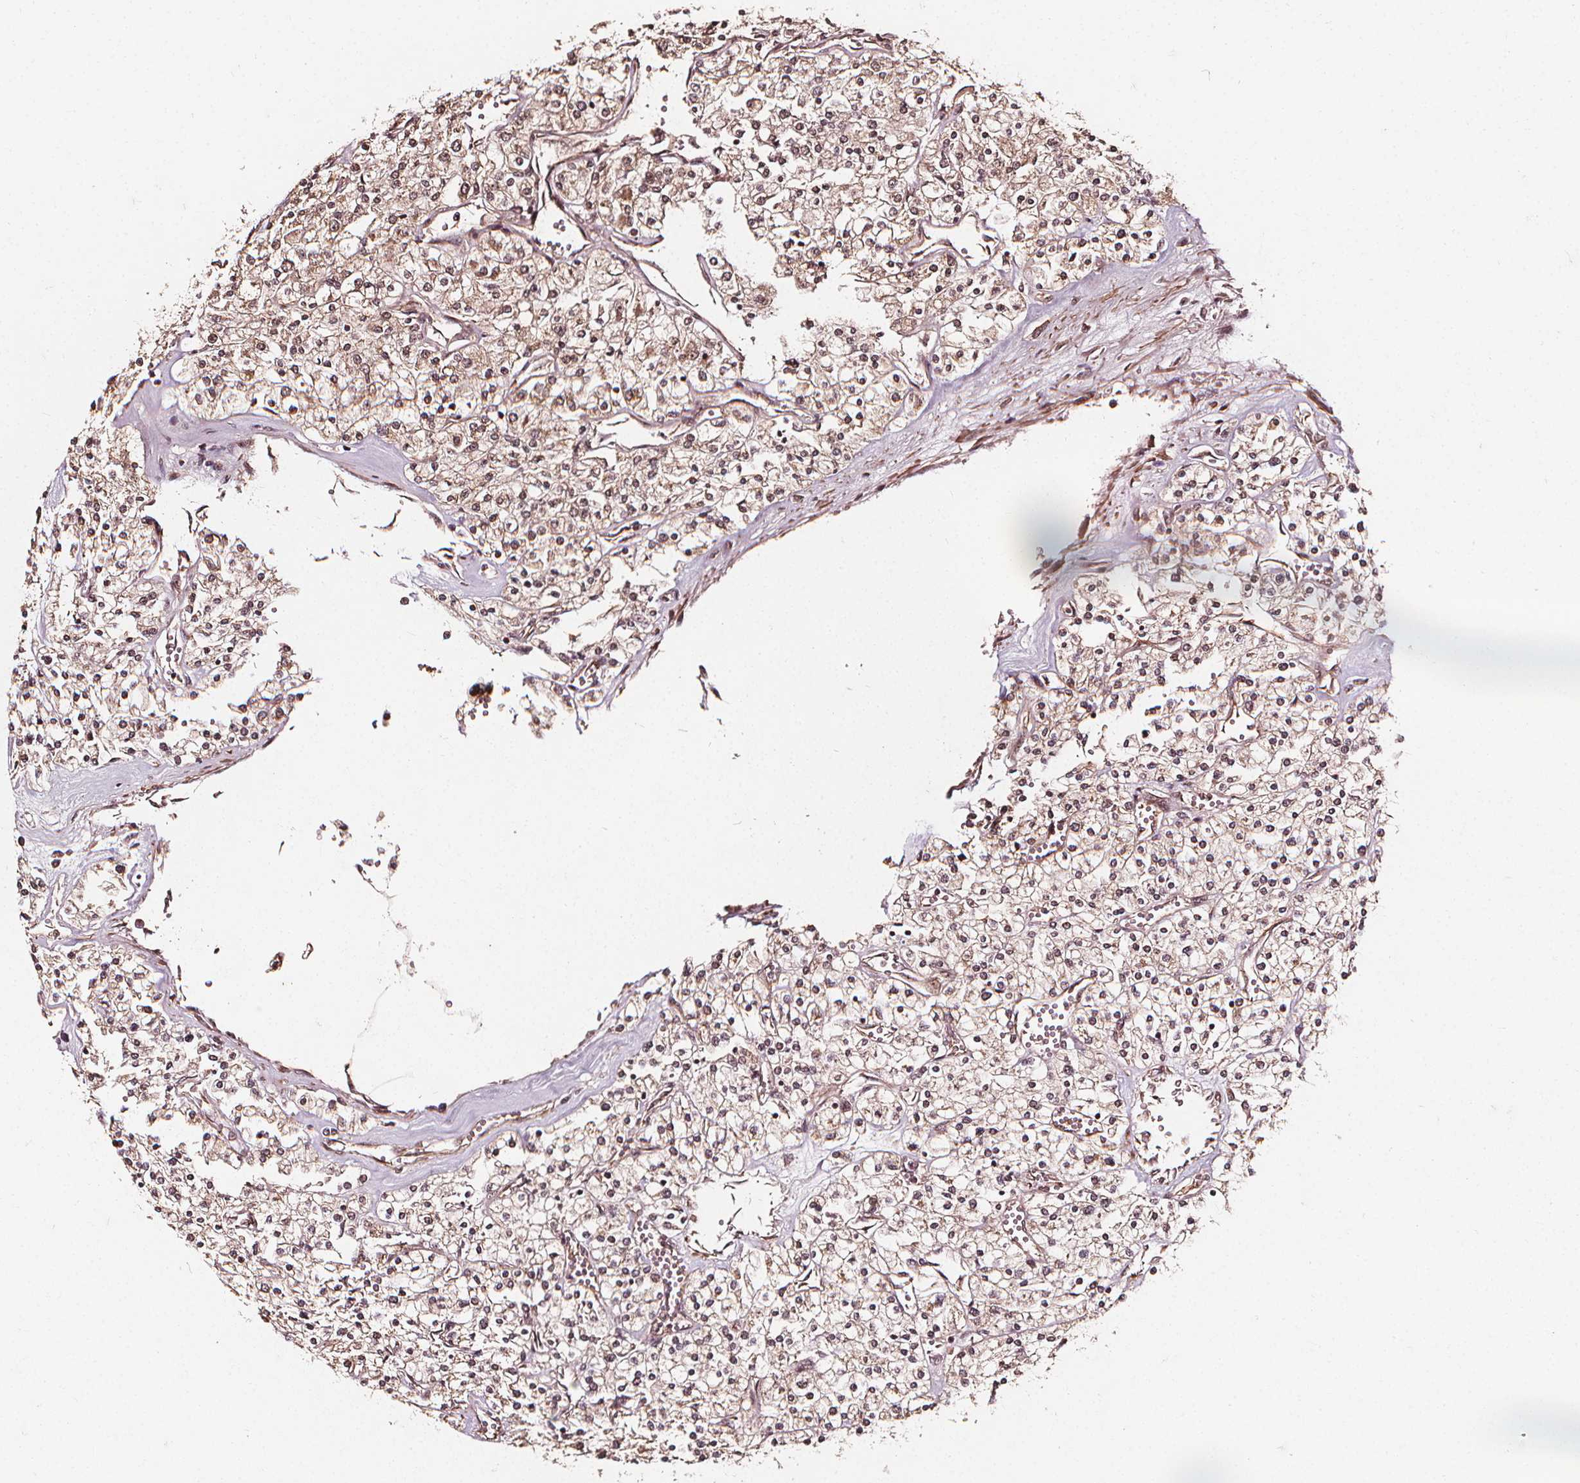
{"staining": {"intensity": "weak", "quantity": ">75%", "location": "cytoplasmic/membranous,nuclear"}, "tissue": "renal cancer", "cell_type": "Tumor cells", "image_type": "cancer", "snomed": [{"axis": "morphology", "description": "Adenocarcinoma, NOS"}, {"axis": "topography", "description": "Kidney"}], "caption": "Immunohistochemistry photomicrograph of renal adenocarcinoma stained for a protein (brown), which reveals low levels of weak cytoplasmic/membranous and nuclear expression in approximately >75% of tumor cells.", "gene": "EXOSC9", "patient": {"sex": "male", "age": 80}}